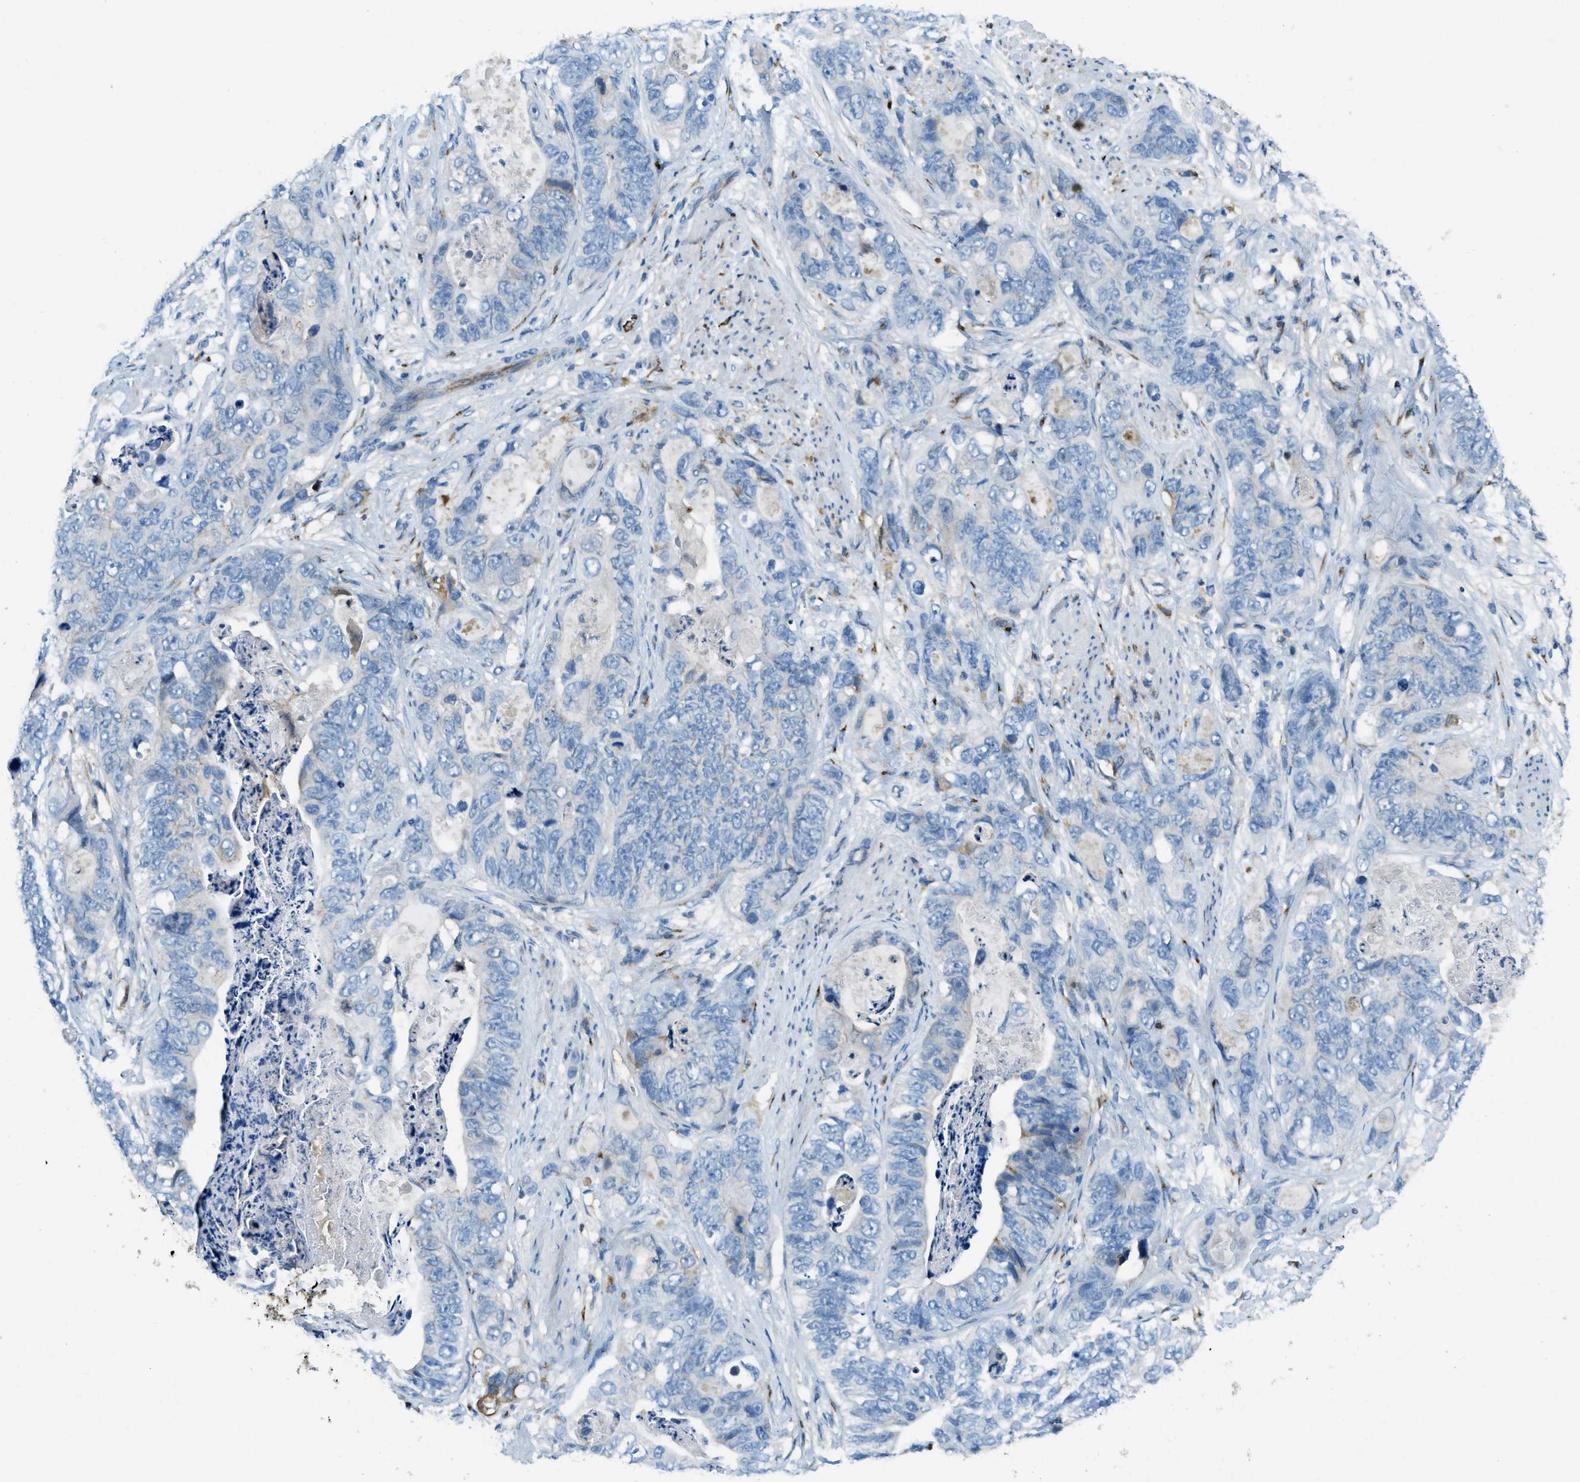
{"staining": {"intensity": "negative", "quantity": "none", "location": "none"}, "tissue": "stomach cancer", "cell_type": "Tumor cells", "image_type": "cancer", "snomed": [{"axis": "morphology", "description": "Adenocarcinoma, NOS"}, {"axis": "topography", "description": "Stomach"}], "caption": "Tumor cells show no significant protein staining in stomach cancer (adenocarcinoma).", "gene": "TRIM59", "patient": {"sex": "female", "age": 89}}